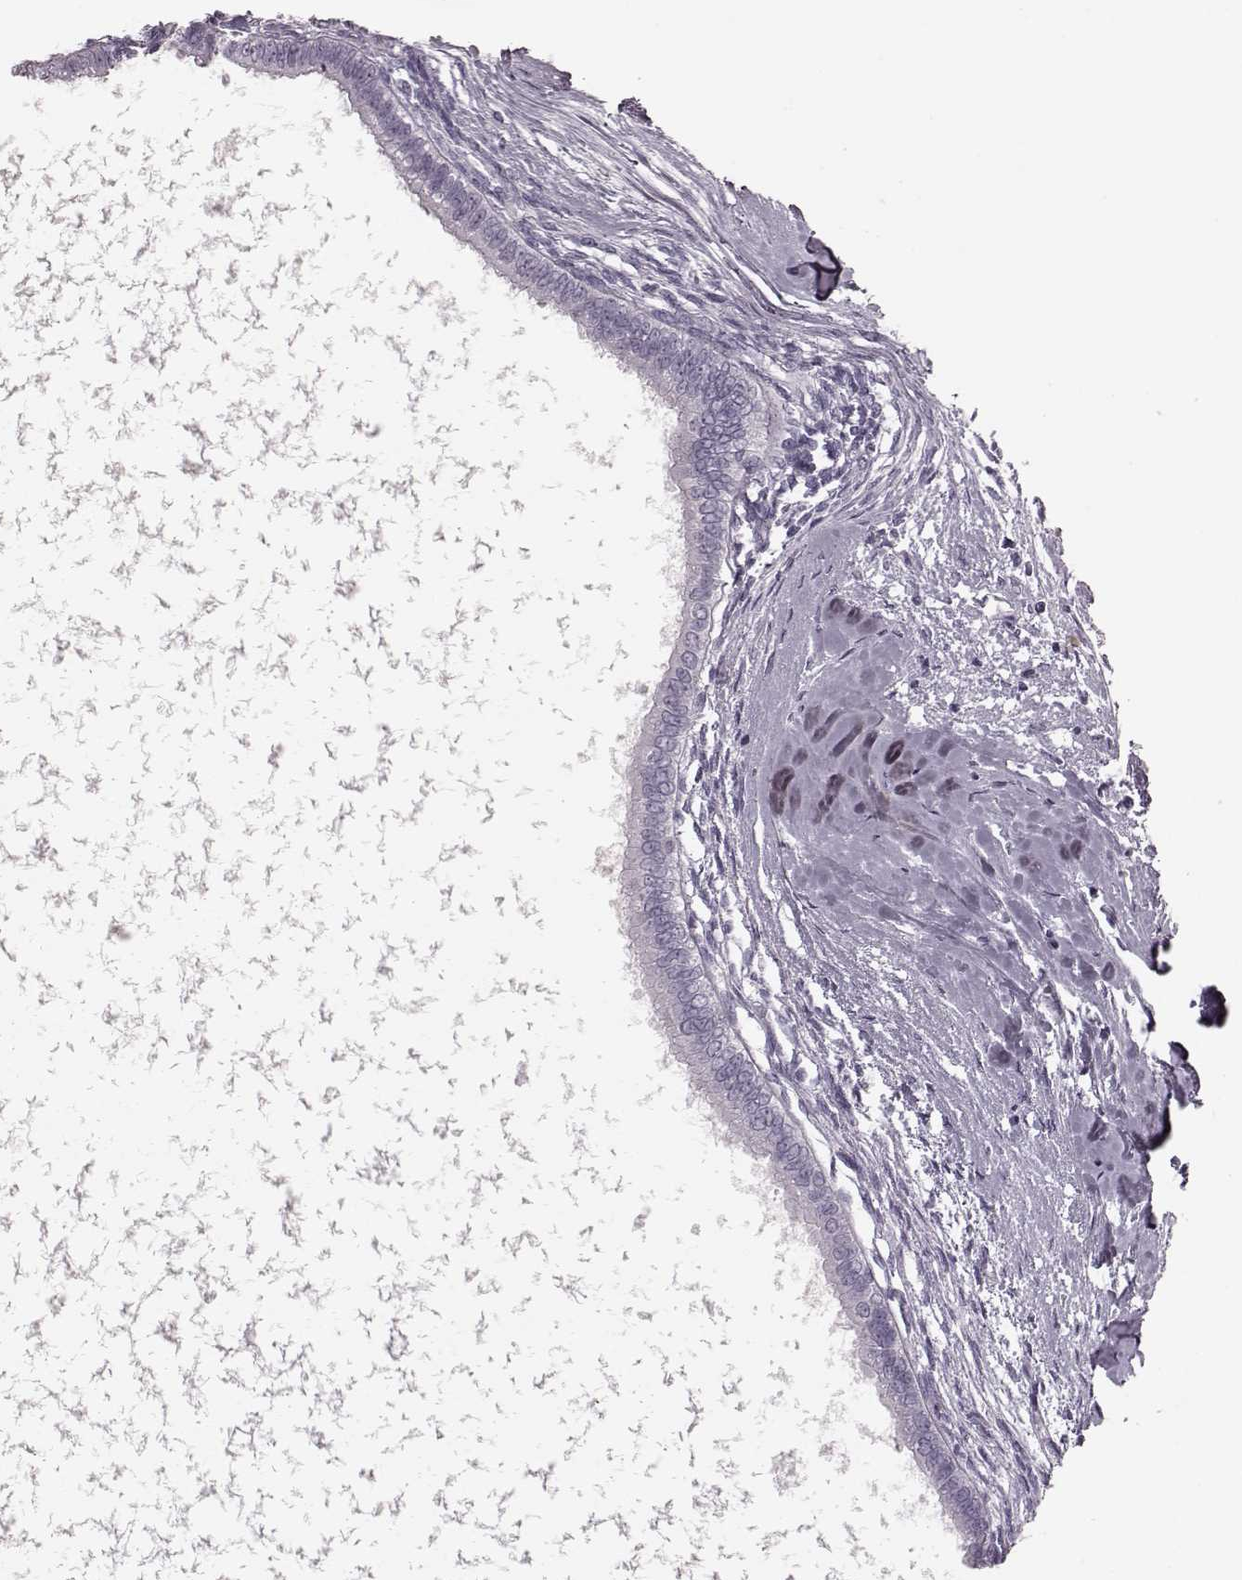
{"staining": {"intensity": "negative", "quantity": "none", "location": "none"}, "tissue": "testis cancer", "cell_type": "Tumor cells", "image_type": "cancer", "snomed": [{"axis": "morphology", "description": "Carcinoma, Embryonal, NOS"}, {"axis": "topography", "description": "Testis"}], "caption": "Human testis embryonal carcinoma stained for a protein using immunohistochemistry demonstrates no staining in tumor cells.", "gene": "TRPM1", "patient": {"sex": "male", "age": 37}}